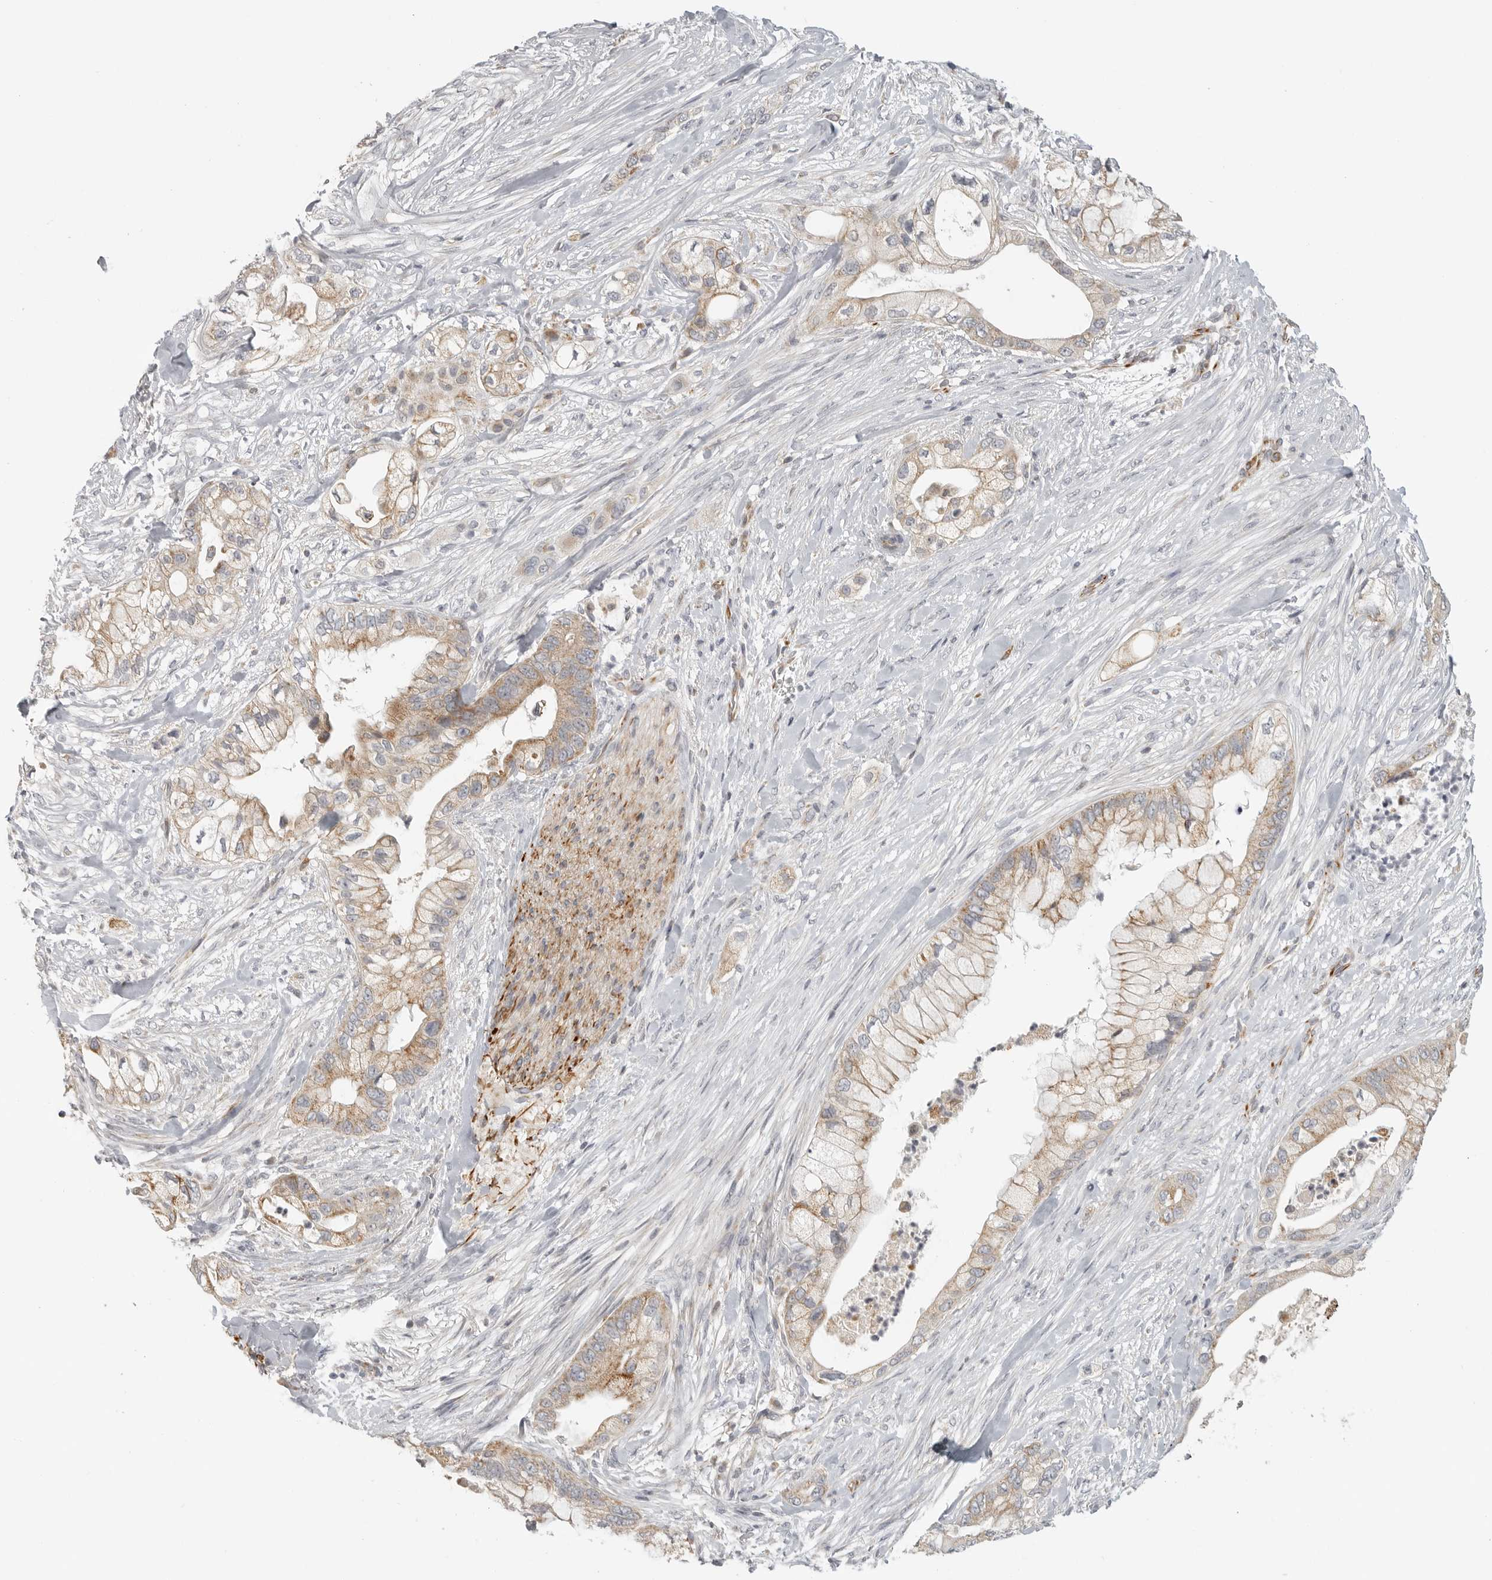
{"staining": {"intensity": "weak", "quantity": "25%-75%", "location": "cytoplasmic/membranous"}, "tissue": "pancreatic cancer", "cell_type": "Tumor cells", "image_type": "cancer", "snomed": [{"axis": "morphology", "description": "Adenocarcinoma, NOS"}, {"axis": "topography", "description": "Pancreas"}], "caption": "Adenocarcinoma (pancreatic) tissue reveals weak cytoplasmic/membranous staining in about 25%-75% of tumor cells", "gene": "RXFP3", "patient": {"sex": "male", "age": 53}}